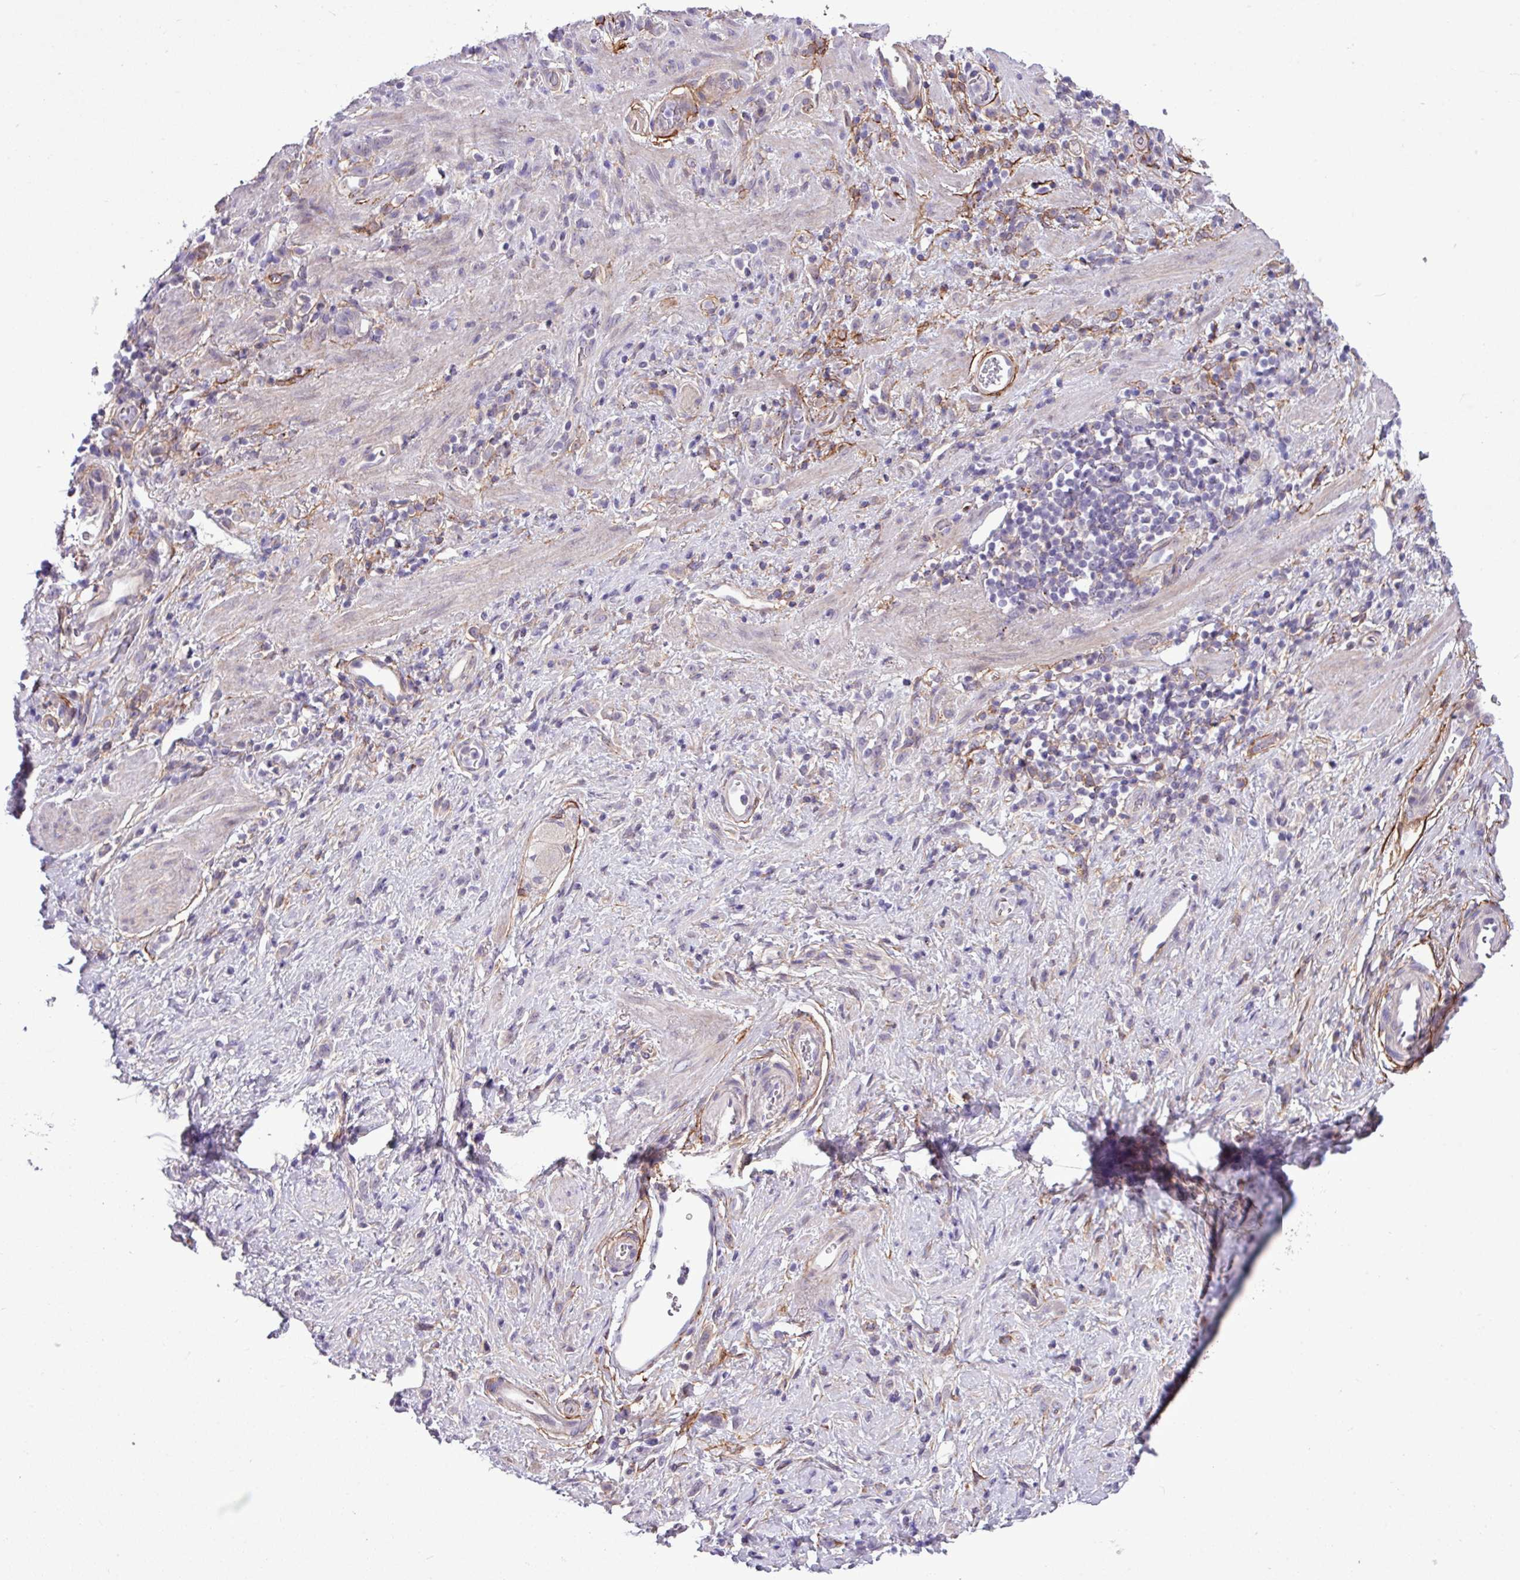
{"staining": {"intensity": "negative", "quantity": "none", "location": "none"}, "tissue": "stomach cancer", "cell_type": "Tumor cells", "image_type": "cancer", "snomed": [{"axis": "morphology", "description": "Adenocarcinoma, NOS"}, {"axis": "topography", "description": "Stomach"}], "caption": "This is an immunohistochemistry photomicrograph of stomach cancer (adenocarcinoma). There is no expression in tumor cells.", "gene": "CD248", "patient": {"sex": "female", "age": 60}}